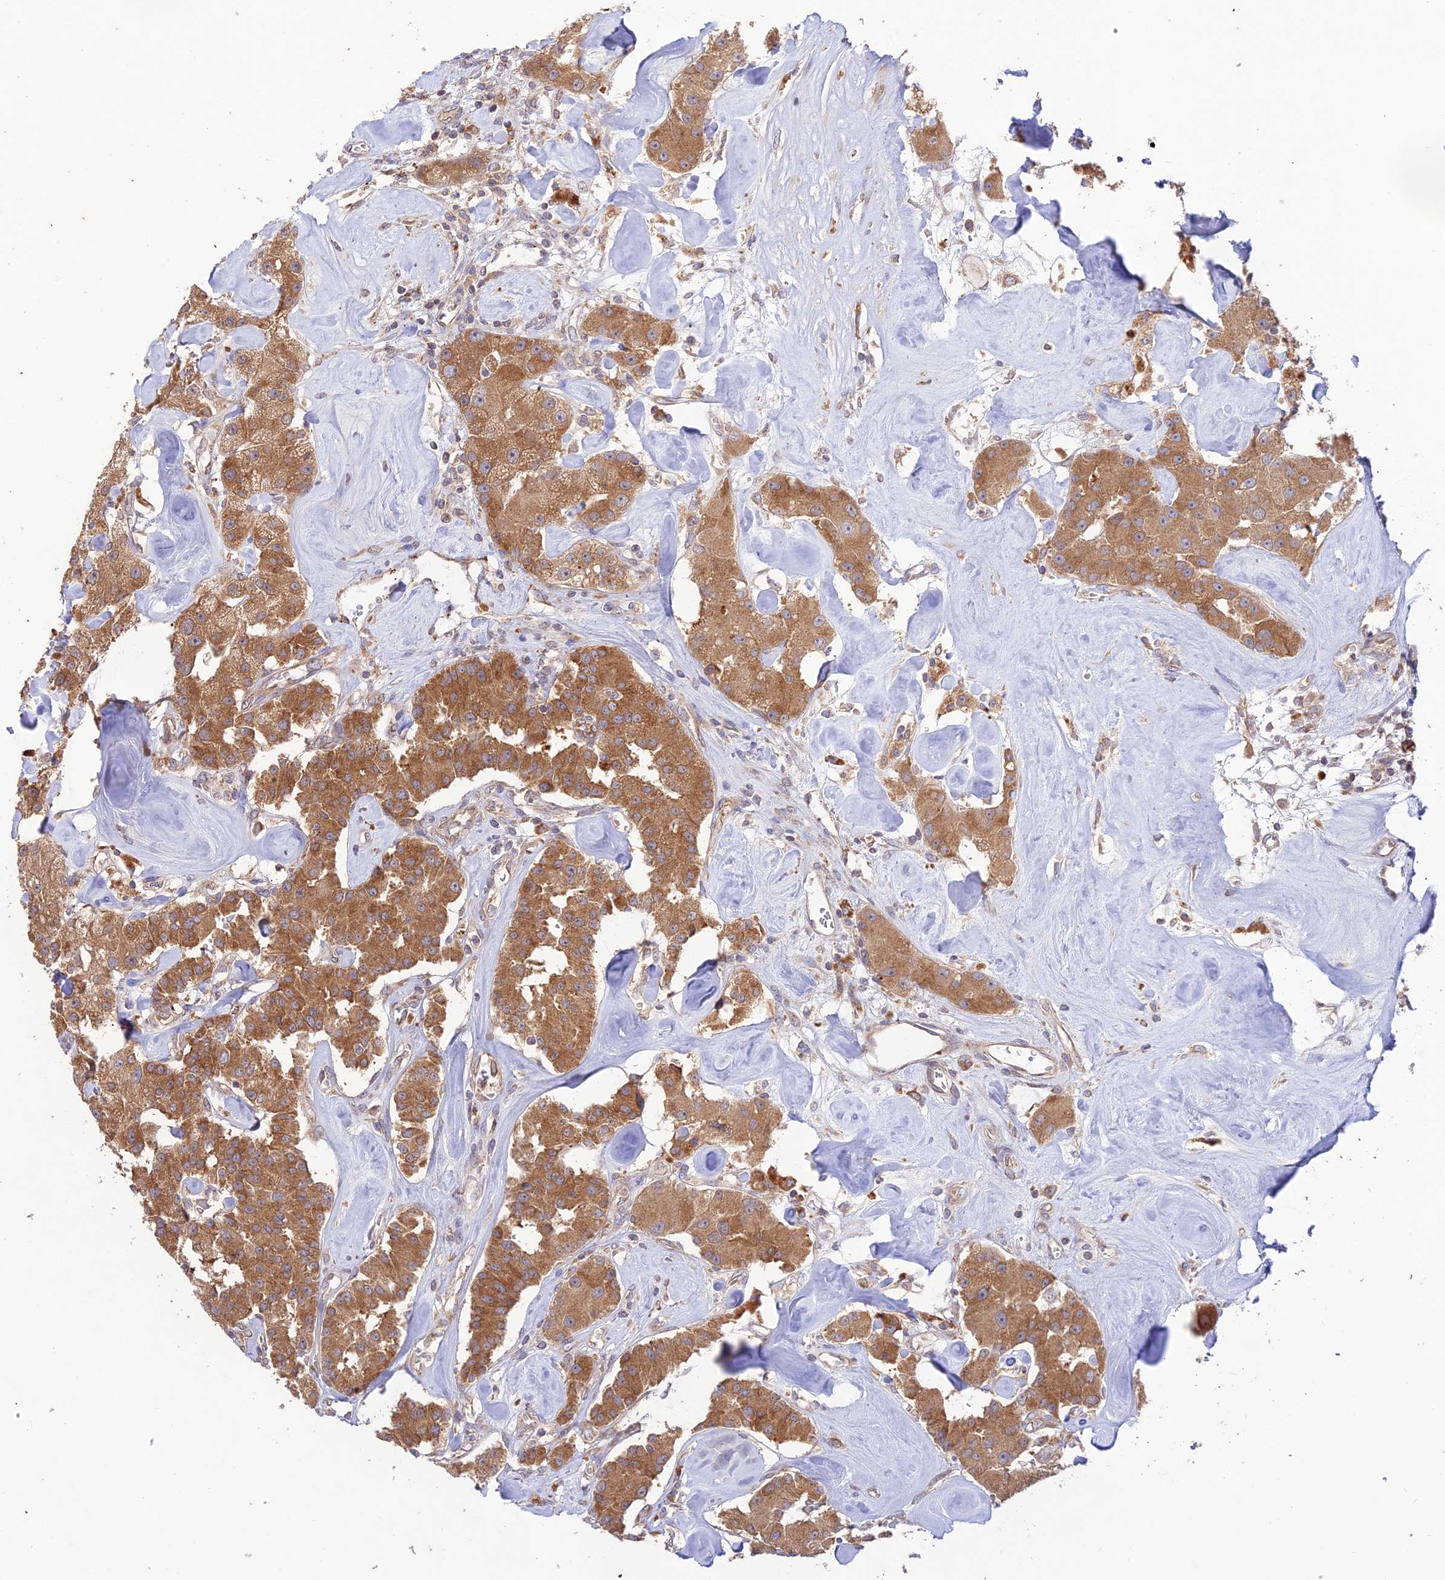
{"staining": {"intensity": "moderate", "quantity": ">75%", "location": "cytoplasmic/membranous"}, "tissue": "carcinoid", "cell_type": "Tumor cells", "image_type": "cancer", "snomed": [{"axis": "morphology", "description": "Carcinoid, malignant, NOS"}, {"axis": "topography", "description": "Pancreas"}], "caption": "The histopathology image displays immunohistochemical staining of carcinoid. There is moderate cytoplasmic/membranous staining is present in about >75% of tumor cells.", "gene": "TMEM259", "patient": {"sex": "male", "age": 41}}